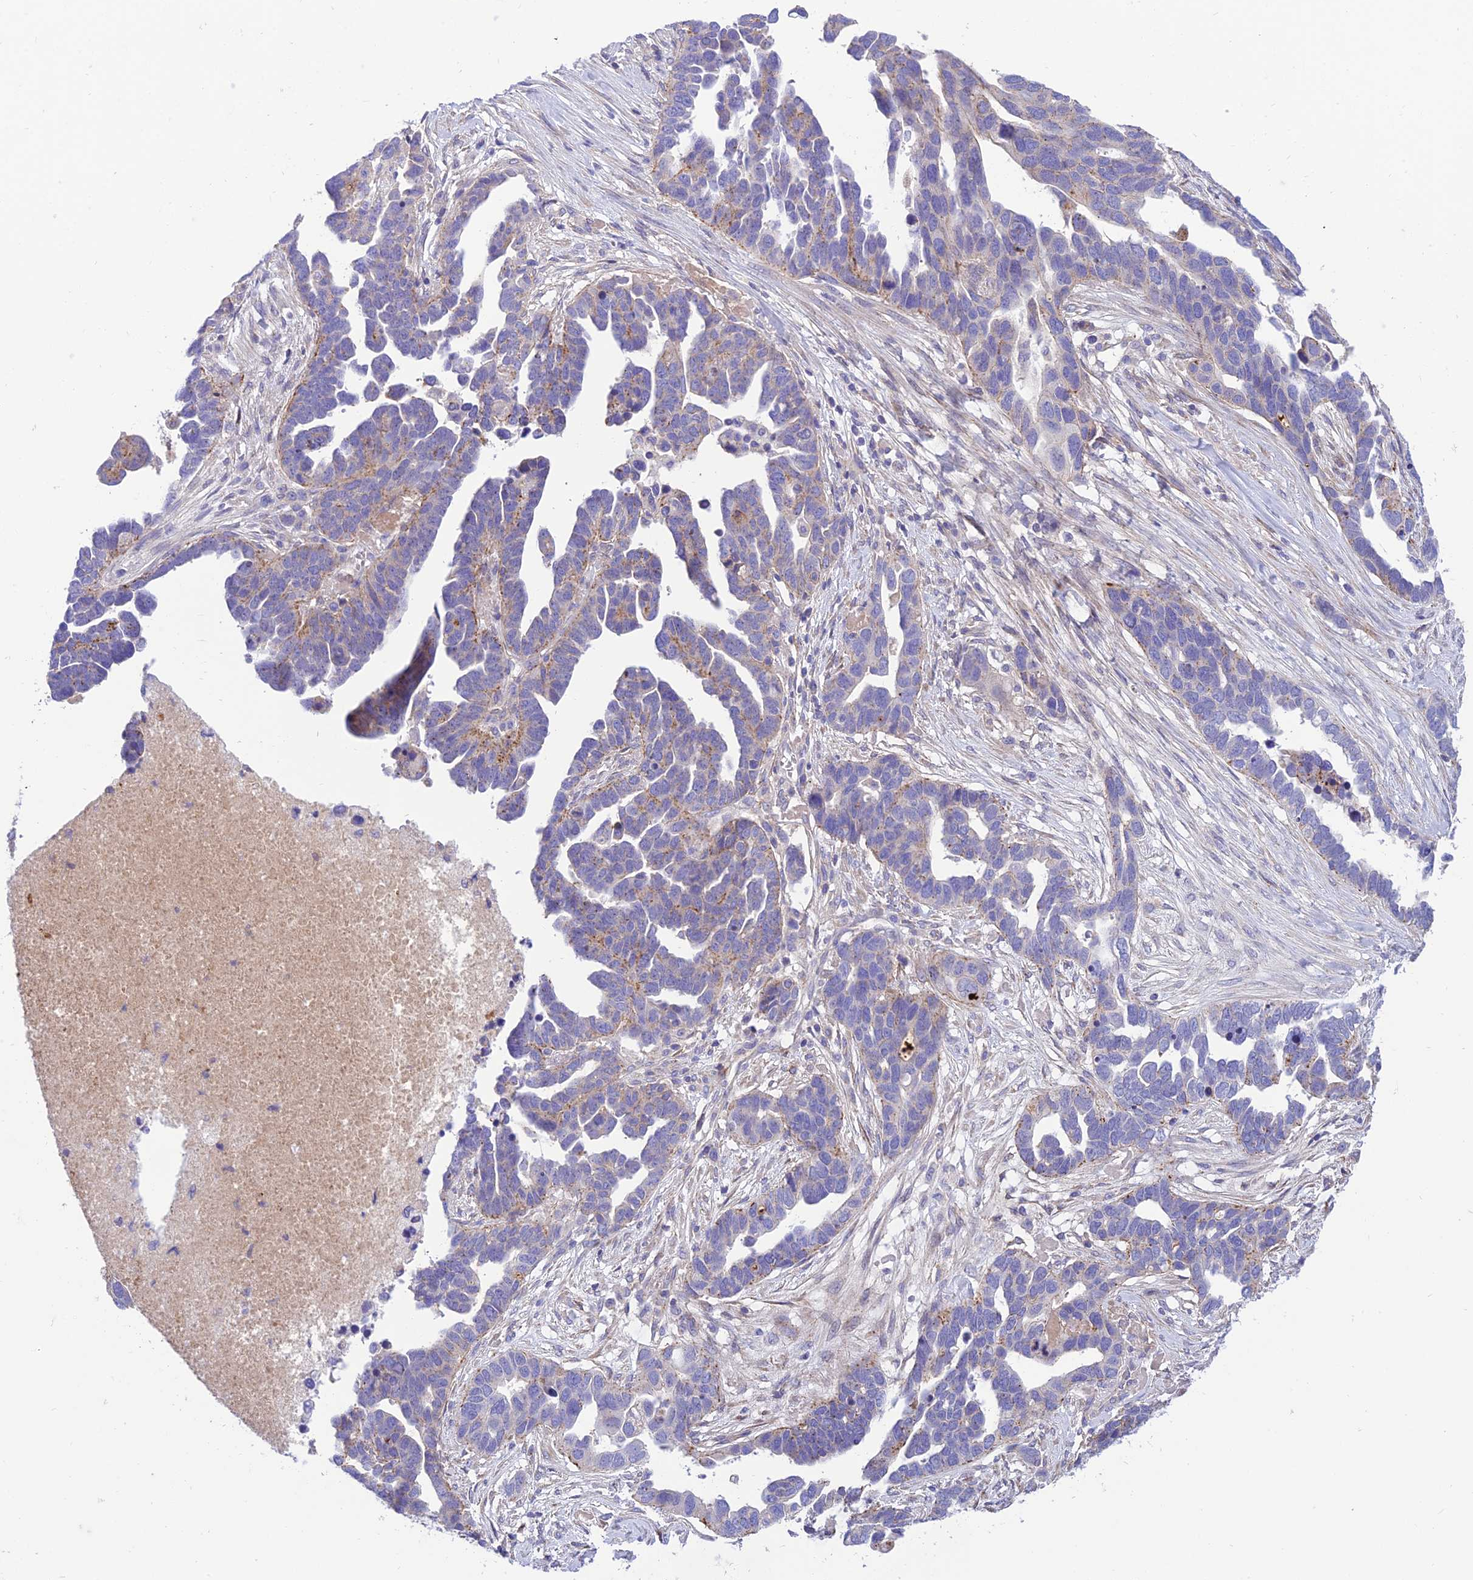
{"staining": {"intensity": "moderate", "quantity": "<25%", "location": "cytoplasmic/membranous"}, "tissue": "ovarian cancer", "cell_type": "Tumor cells", "image_type": "cancer", "snomed": [{"axis": "morphology", "description": "Cystadenocarcinoma, serous, NOS"}, {"axis": "topography", "description": "Ovary"}], "caption": "Immunohistochemistry staining of ovarian cancer, which displays low levels of moderate cytoplasmic/membranous staining in about <25% of tumor cells indicating moderate cytoplasmic/membranous protein expression. The staining was performed using DAB (3,3'-diaminobenzidine) (brown) for protein detection and nuclei were counterstained in hematoxylin (blue).", "gene": "CCDC157", "patient": {"sex": "female", "age": 54}}